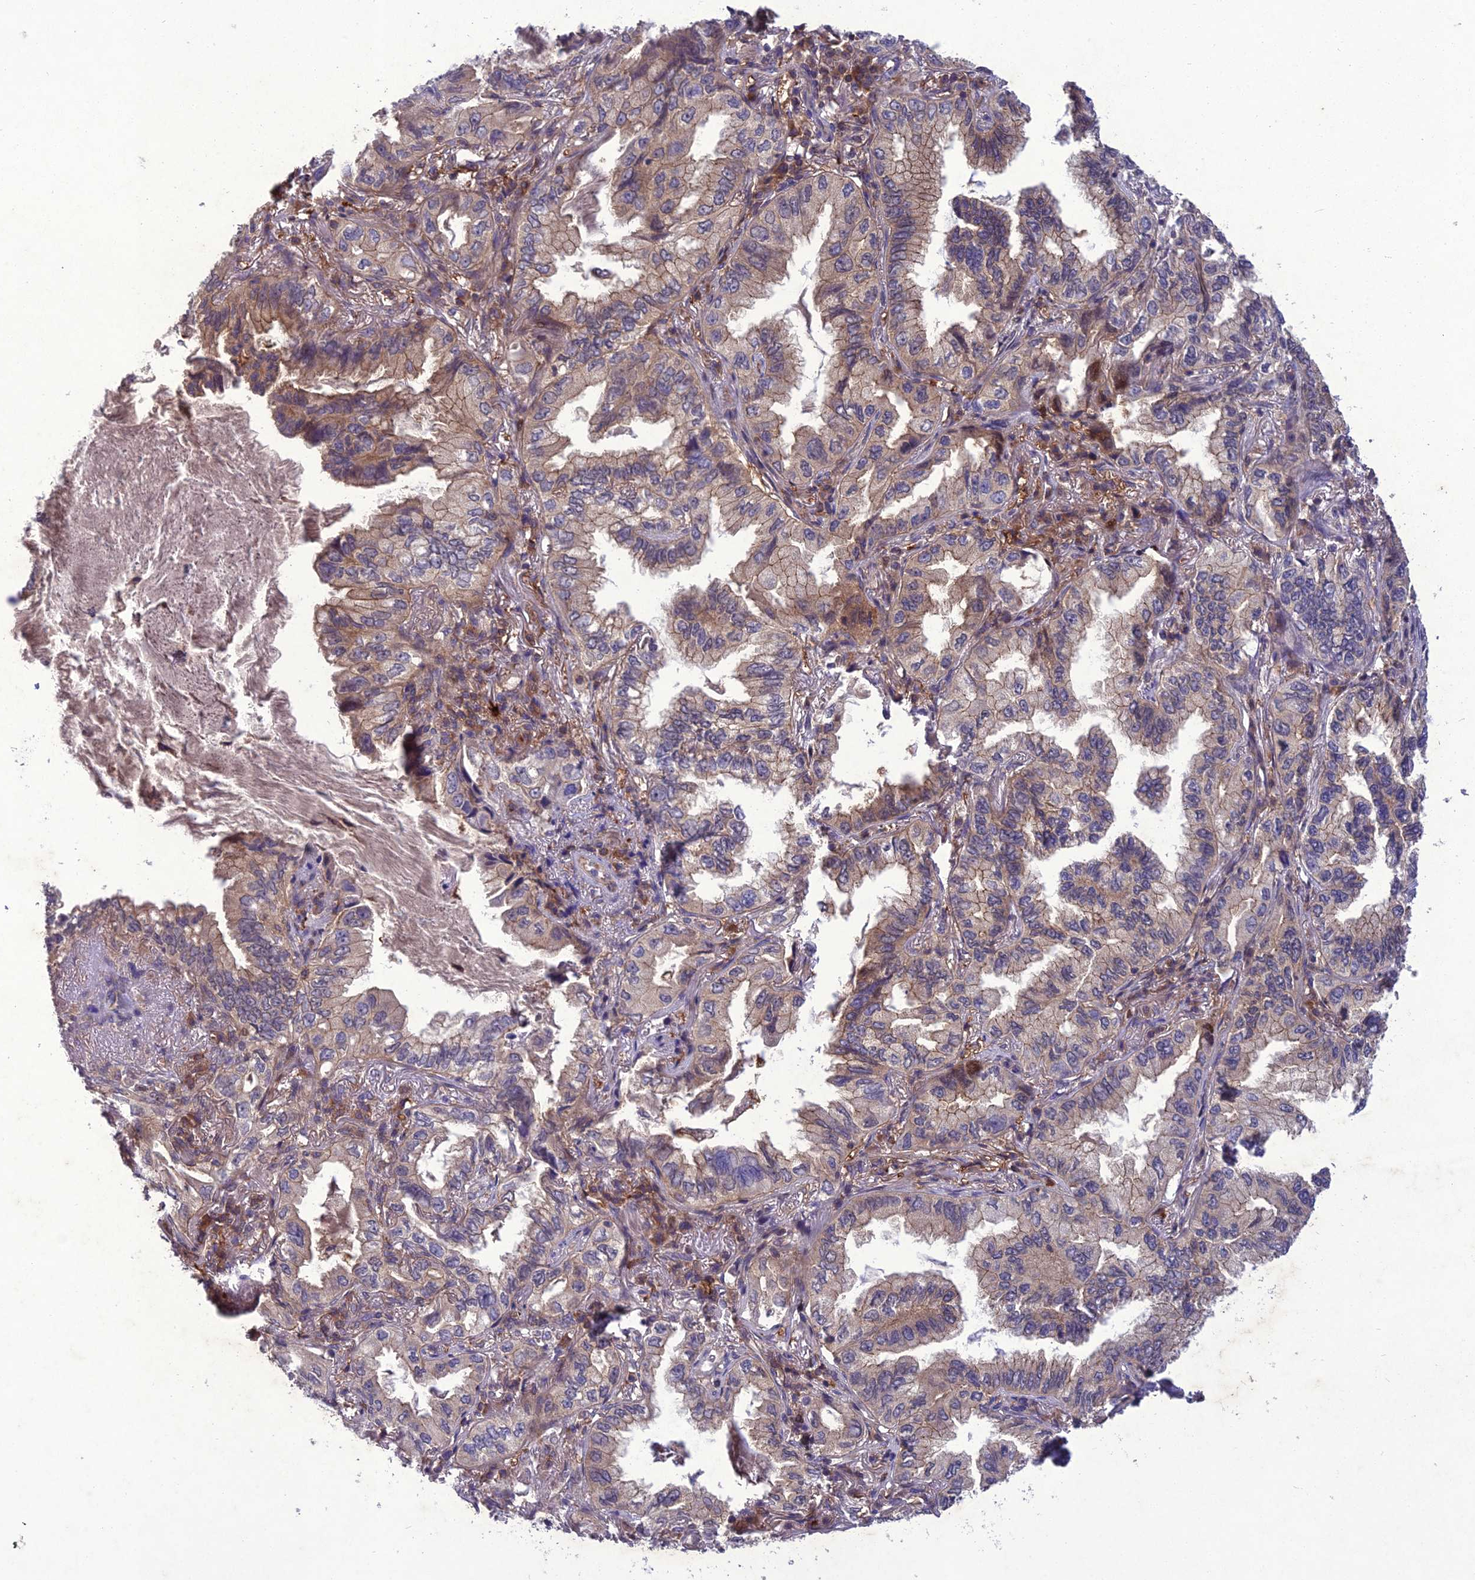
{"staining": {"intensity": "weak", "quantity": "25%-75%", "location": "cytoplasmic/membranous"}, "tissue": "lung cancer", "cell_type": "Tumor cells", "image_type": "cancer", "snomed": [{"axis": "morphology", "description": "Adenocarcinoma, NOS"}, {"axis": "topography", "description": "Lung"}], "caption": "Tumor cells reveal low levels of weak cytoplasmic/membranous positivity in approximately 25%-75% of cells in human lung cancer (adenocarcinoma).", "gene": "GDF6", "patient": {"sex": "female", "age": 69}}